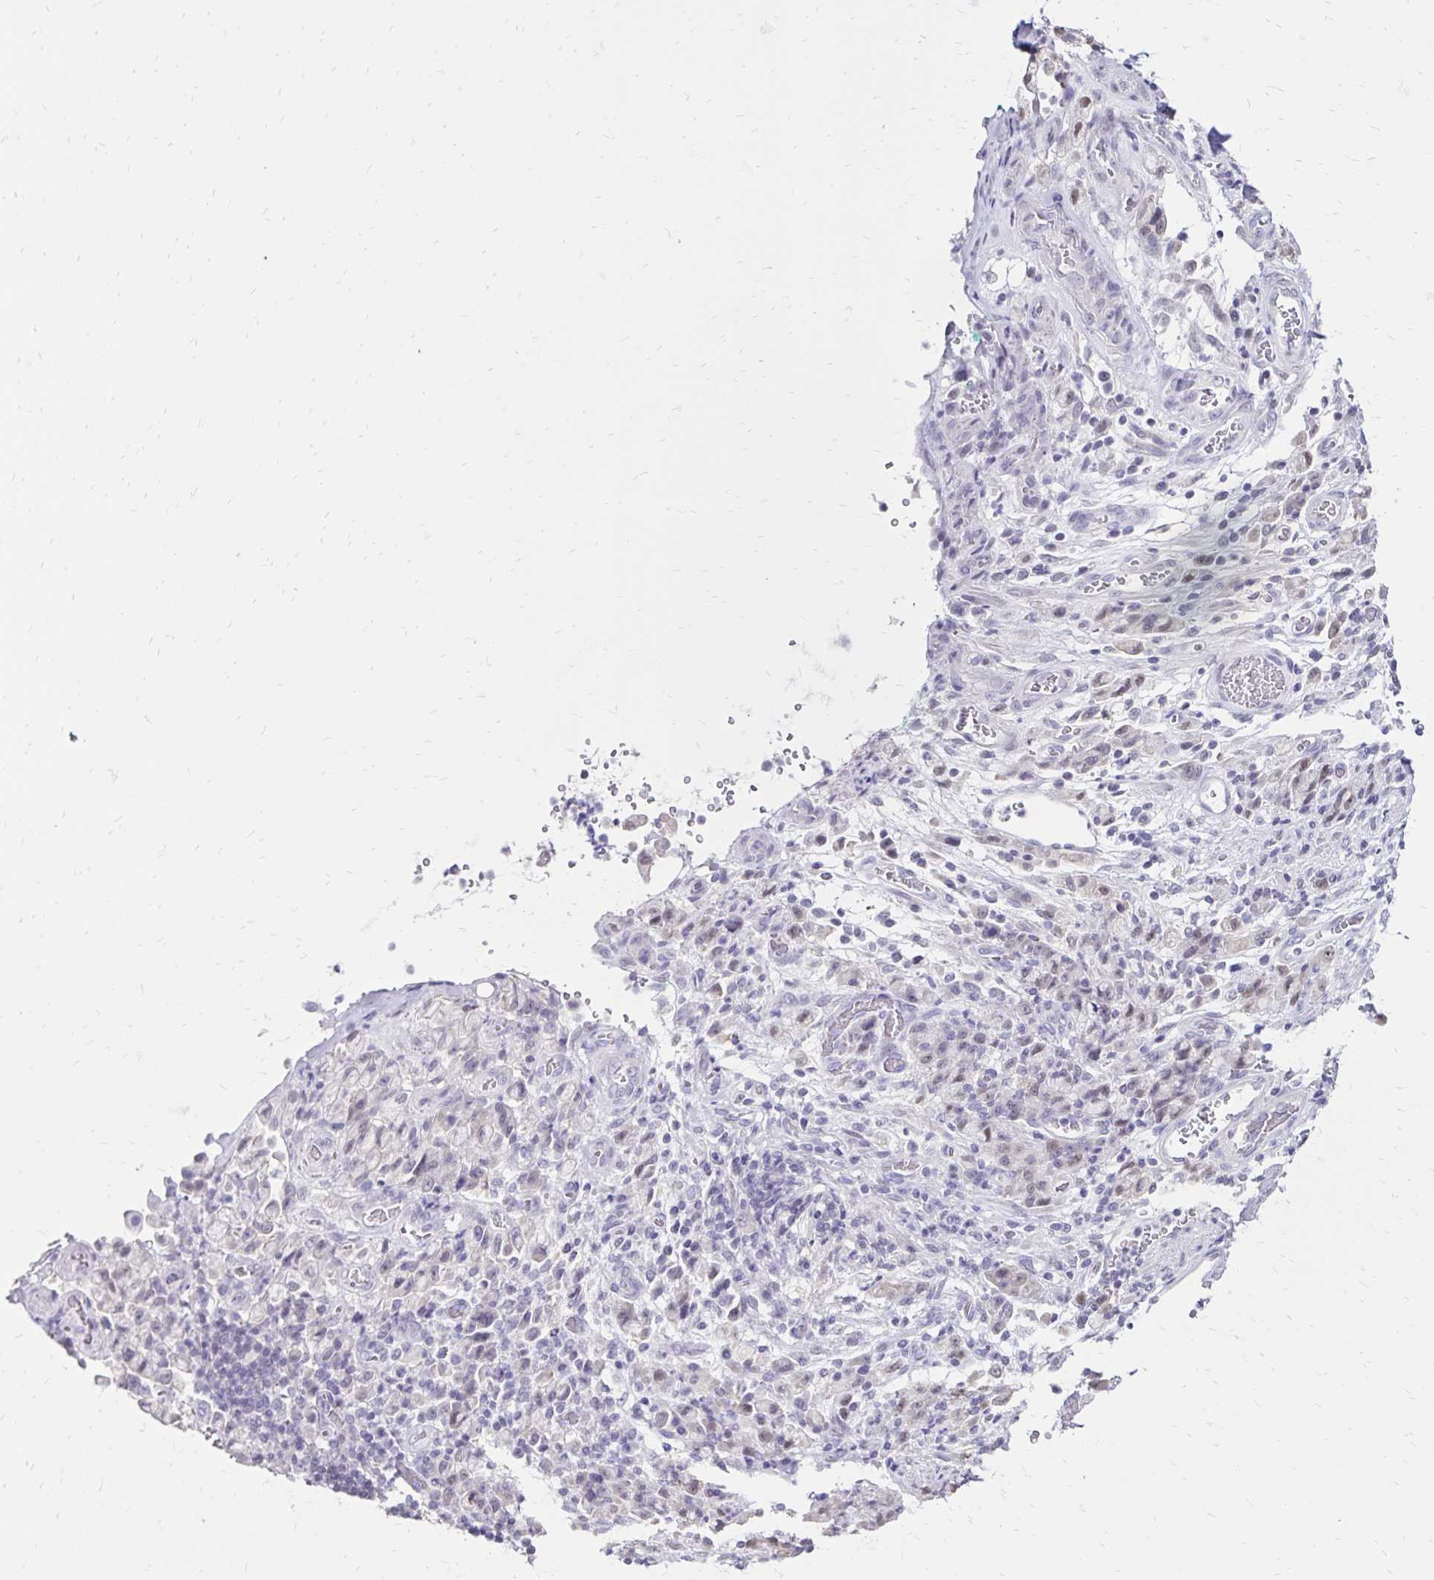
{"staining": {"intensity": "weak", "quantity": "<25%", "location": "cytoplasmic/membranous"}, "tissue": "stomach cancer", "cell_type": "Tumor cells", "image_type": "cancer", "snomed": [{"axis": "morphology", "description": "Adenocarcinoma, NOS"}, {"axis": "topography", "description": "Stomach"}], "caption": "Tumor cells show no significant staining in stomach adenocarcinoma.", "gene": "SH3GL3", "patient": {"sex": "male", "age": 77}}